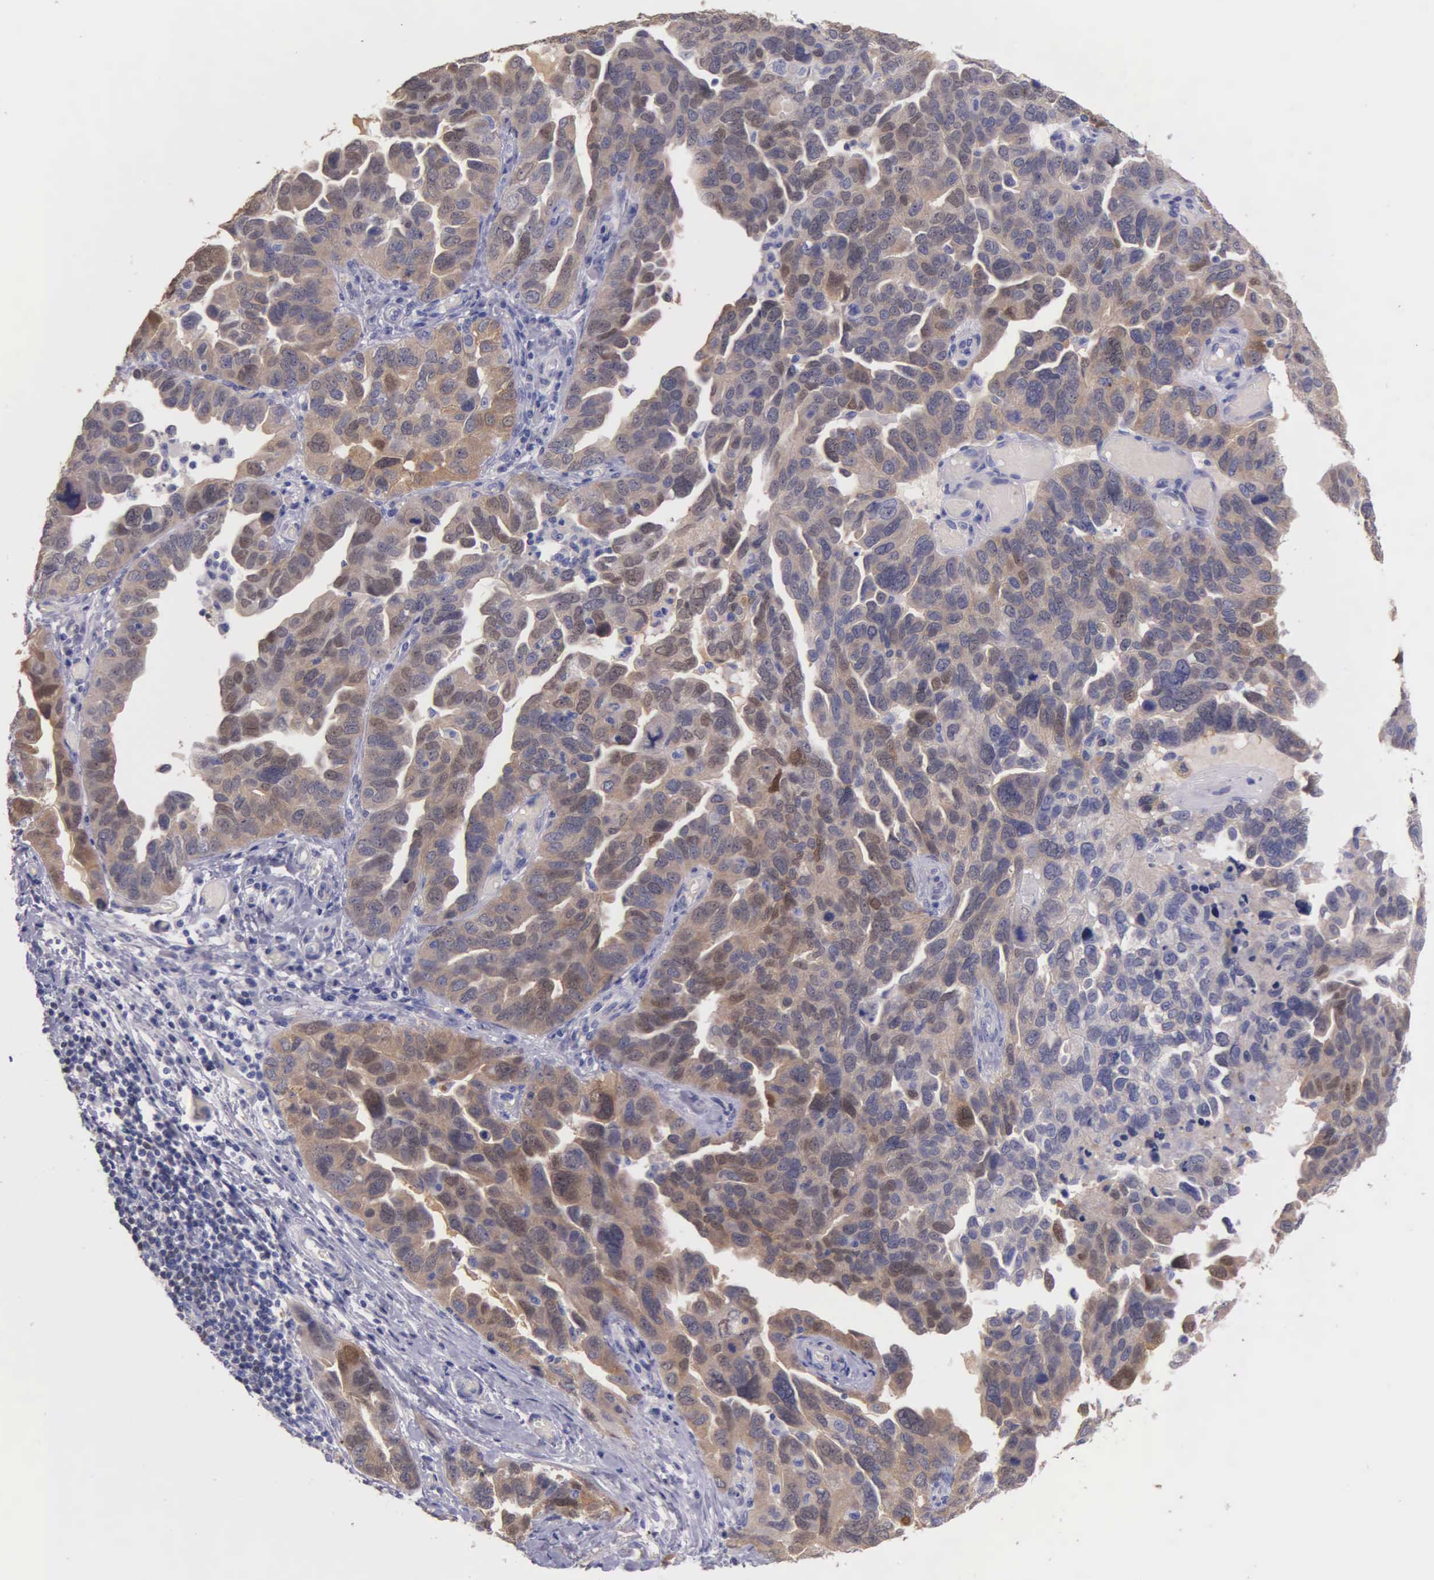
{"staining": {"intensity": "moderate", "quantity": ">75%", "location": "cytoplasmic/membranous"}, "tissue": "ovarian cancer", "cell_type": "Tumor cells", "image_type": "cancer", "snomed": [{"axis": "morphology", "description": "Cystadenocarcinoma, serous, NOS"}, {"axis": "topography", "description": "Ovary"}], "caption": "A high-resolution photomicrograph shows IHC staining of ovarian serous cystadenocarcinoma, which shows moderate cytoplasmic/membranous positivity in about >75% of tumor cells.", "gene": "GSTT2", "patient": {"sex": "female", "age": 64}}